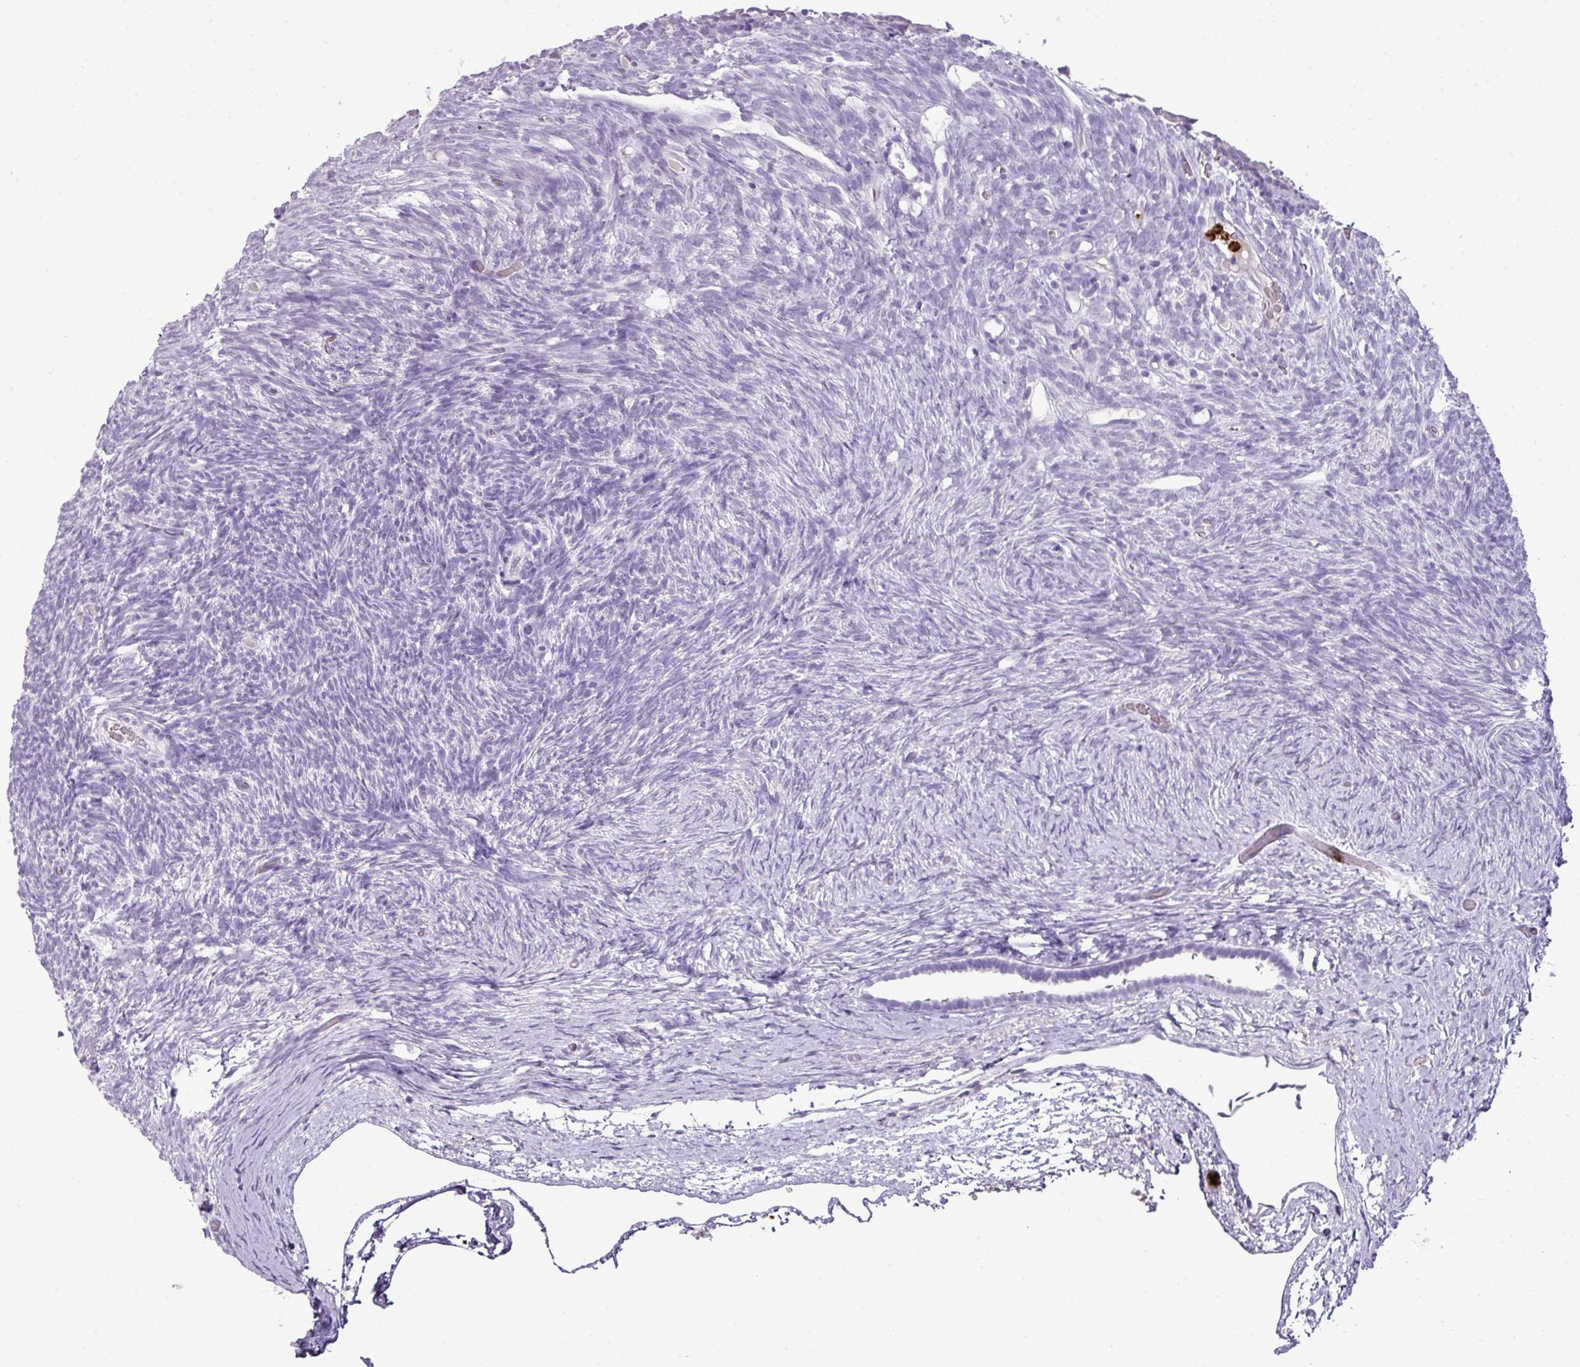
{"staining": {"intensity": "negative", "quantity": "none", "location": "none"}, "tissue": "ovary", "cell_type": "Follicle cells", "image_type": "normal", "snomed": [{"axis": "morphology", "description": "Normal tissue, NOS"}, {"axis": "topography", "description": "Ovary"}], "caption": "Follicle cells show no significant protein positivity in normal ovary. (Stains: DAB (3,3'-diaminobenzidine) immunohistochemistry with hematoxylin counter stain, Microscopy: brightfield microscopy at high magnification).", "gene": "CTSG", "patient": {"sex": "female", "age": 39}}